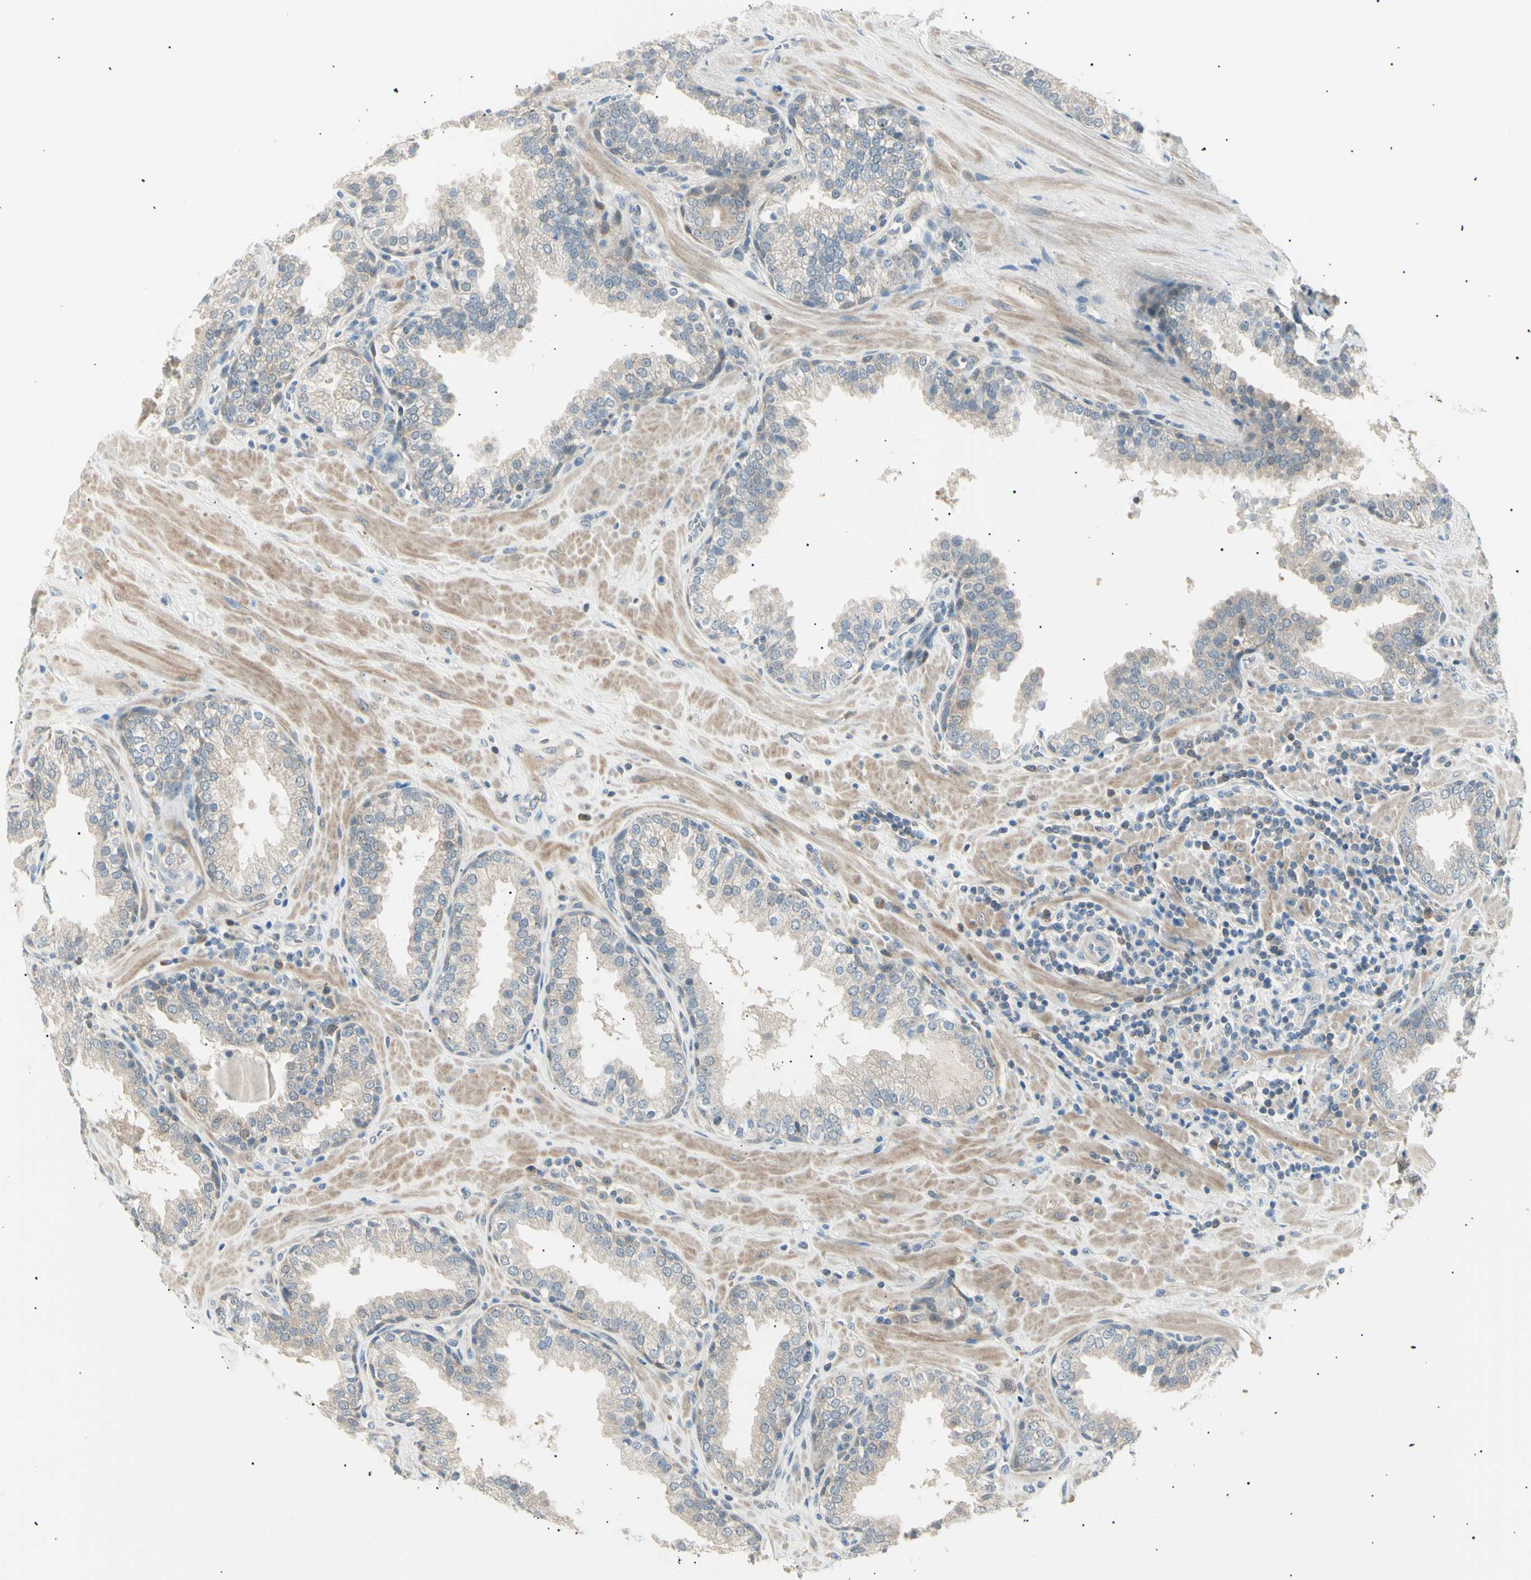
{"staining": {"intensity": "weak", "quantity": "25%-75%", "location": "cytoplasmic/membranous"}, "tissue": "prostate", "cell_type": "Glandular cells", "image_type": "normal", "snomed": [{"axis": "morphology", "description": "Normal tissue, NOS"}, {"axis": "topography", "description": "Prostate"}], "caption": "IHC of normal human prostate displays low levels of weak cytoplasmic/membranous staining in approximately 25%-75% of glandular cells.", "gene": "LHPP", "patient": {"sex": "male", "age": 51}}